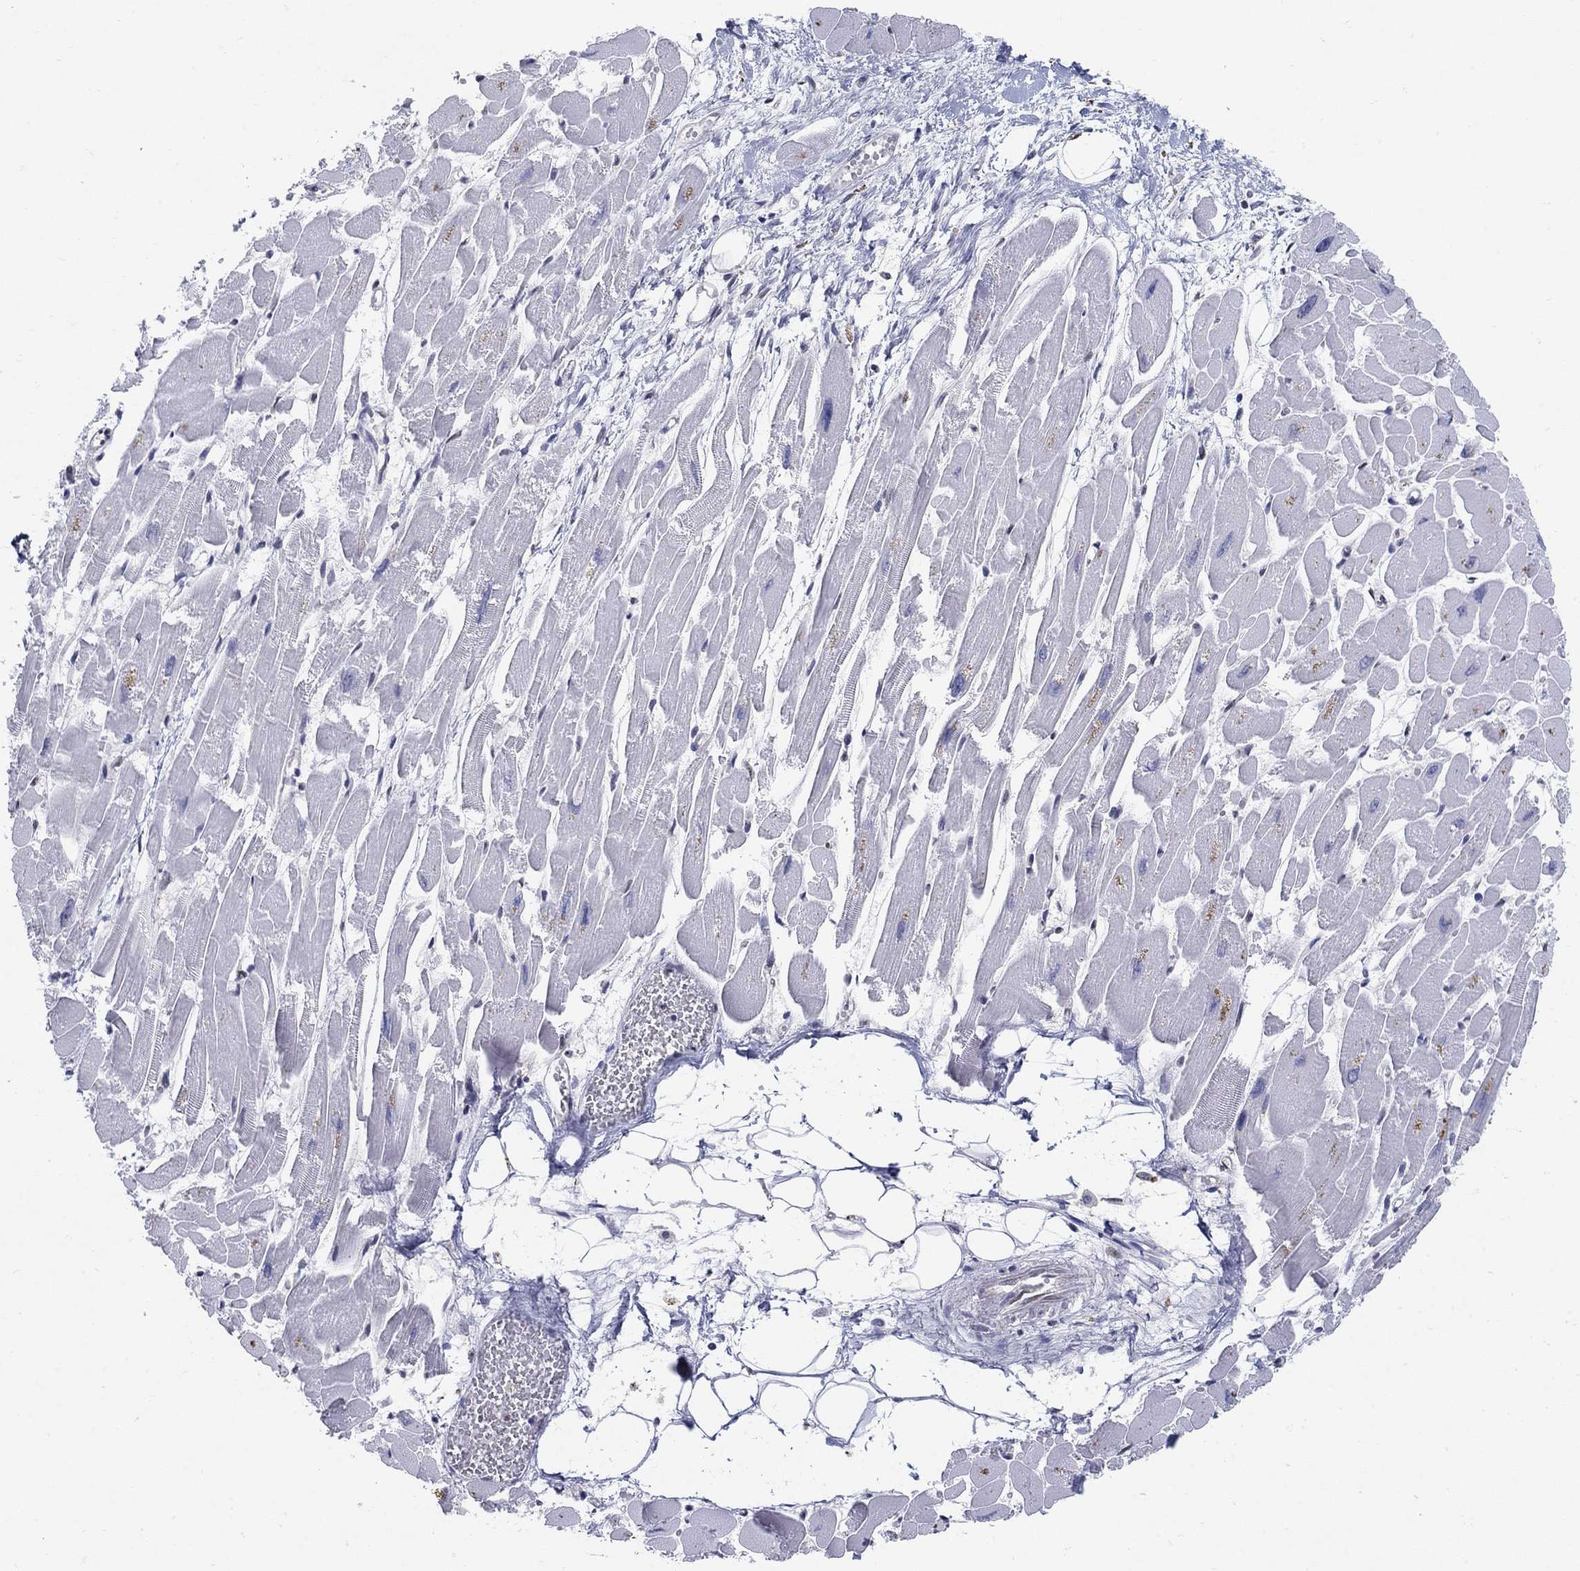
{"staining": {"intensity": "moderate", "quantity": "25%-75%", "location": "nuclear"}, "tissue": "heart muscle", "cell_type": "Cardiomyocytes", "image_type": "normal", "snomed": [{"axis": "morphology", "description": "Normal tissue, NOS"}, {"axis": "topography", "description": "Heart"}], "caption": "Moderate nuclear positivity for a protein is present in approximately 25%-75% of cardiomyocytes of unremarkable heart muscle using immunohistochemistry.", "gene": "CENPE", "patient": {"sex": "female", "age": 52}}